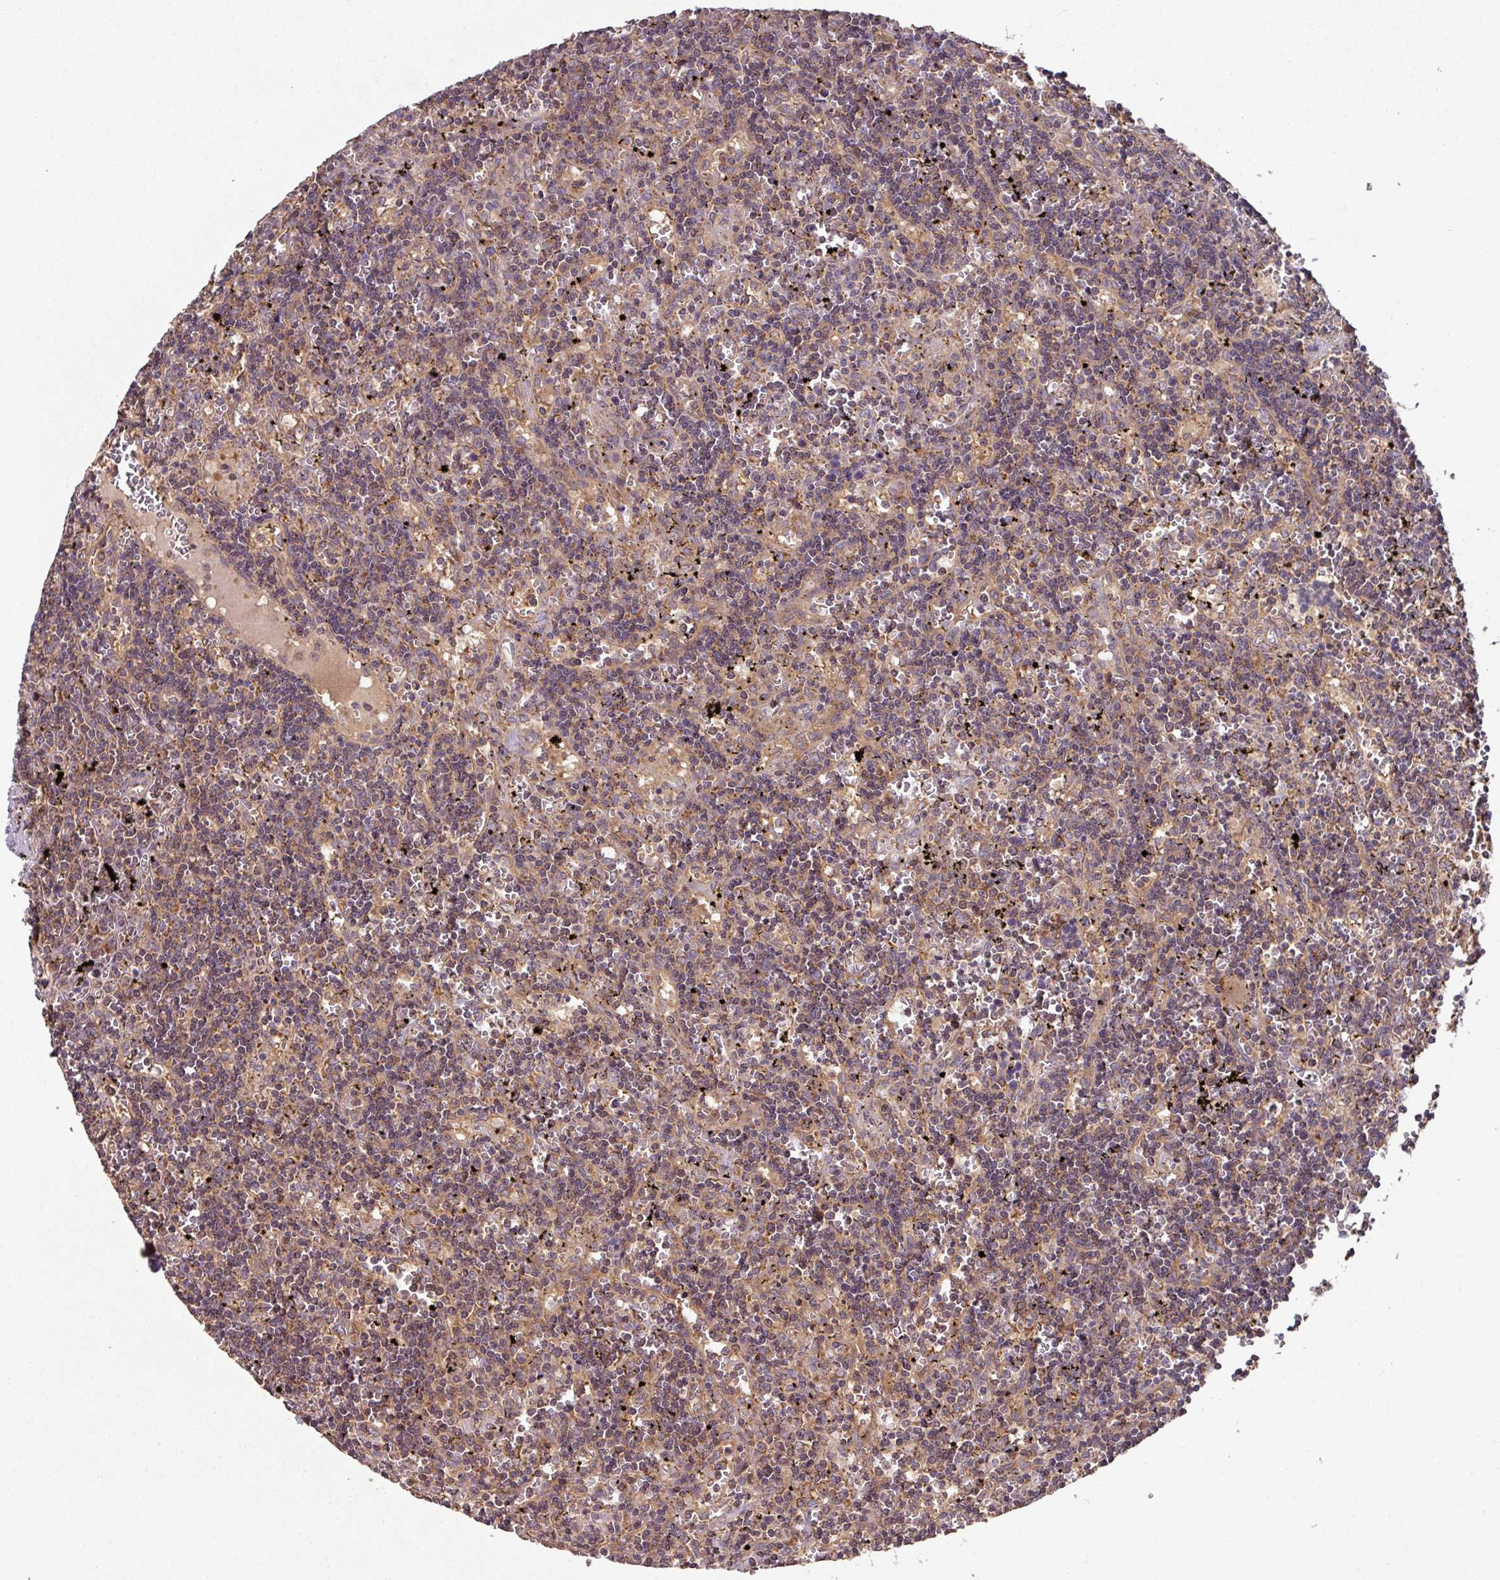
{"staining": {"intensity": "weak", "quantity": "25%-75%", "location": "cytoplasmic/membranous"}, "tissue": "lymphoma", "cell_type": "Tumor cells", "image_type": "cancer", "snomed": [{"axis": "morphology", "description": "Malignant lymphoma, non-Hodgkin's type, Low grade"}, {"axis": "topography", "description": "Spleen"}], "caption": "There is low levels of weak cytoplasmic/membranous positivity in tumor cells of malignant lymphoma, non-Hodgkin's type (low-grade), as demonstrated by immunohistochemical staining (brown color).", "gene": "MRRF", "patient": {"sex": "male", "age": 60}}